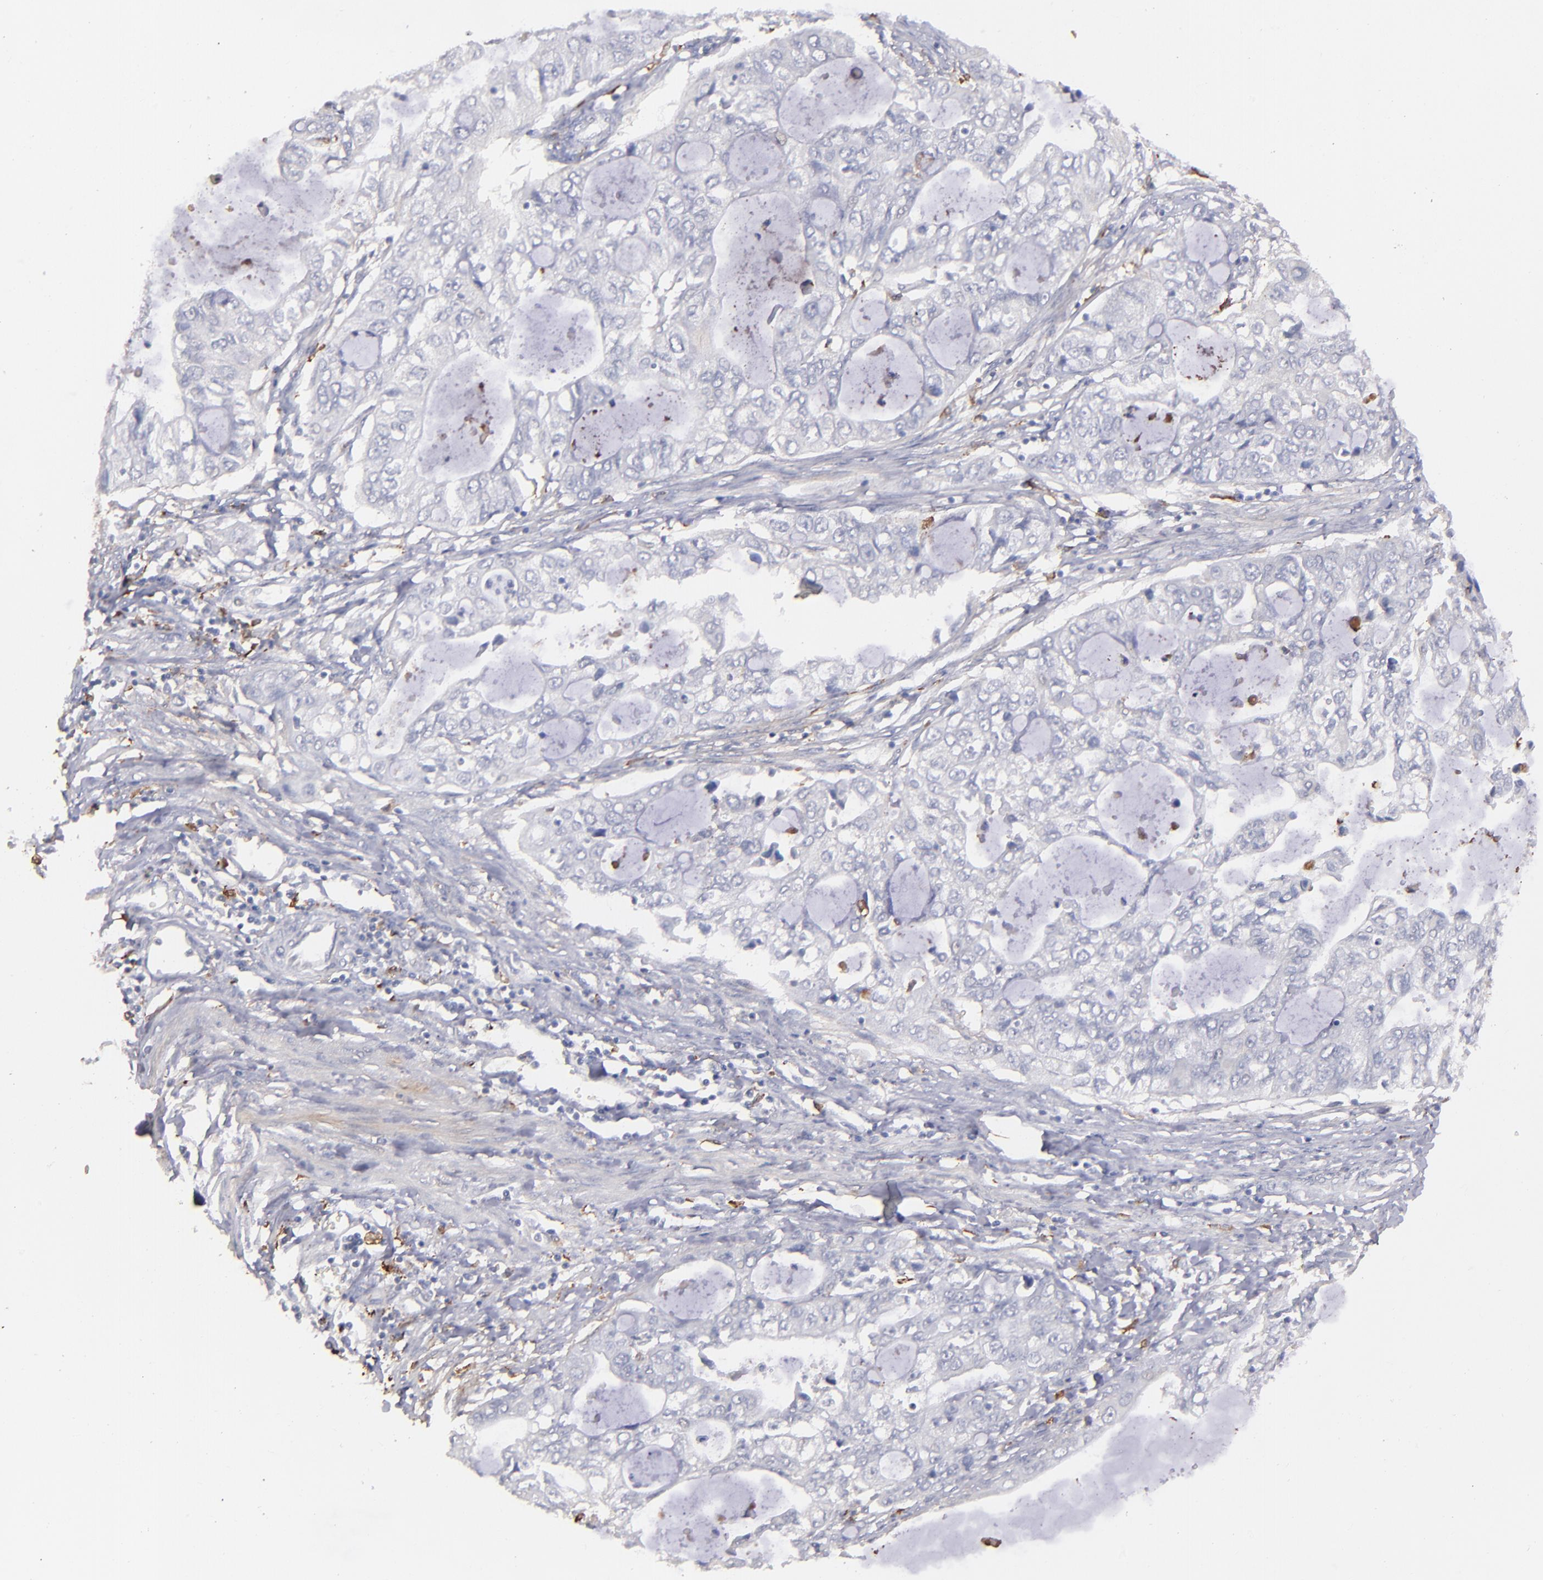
{"staining": {"intensity": "negative", "quantity": "none", "location": "none"}, "tissue": "stomach cancer", "cell_type": "Tumor cells", "image_type": "cancer", "snomed": [{"axis": "morphology", "description": "Adenocarcinoma, NOS"}, {"axis": "topography", "description": "Stomach, upper"}], "caption": "Histopathology image shows no significant protein staining in tumor cells of stomach cancer.", "gene": "C1QA", "patient": {"sex": "female", "age": 52}}